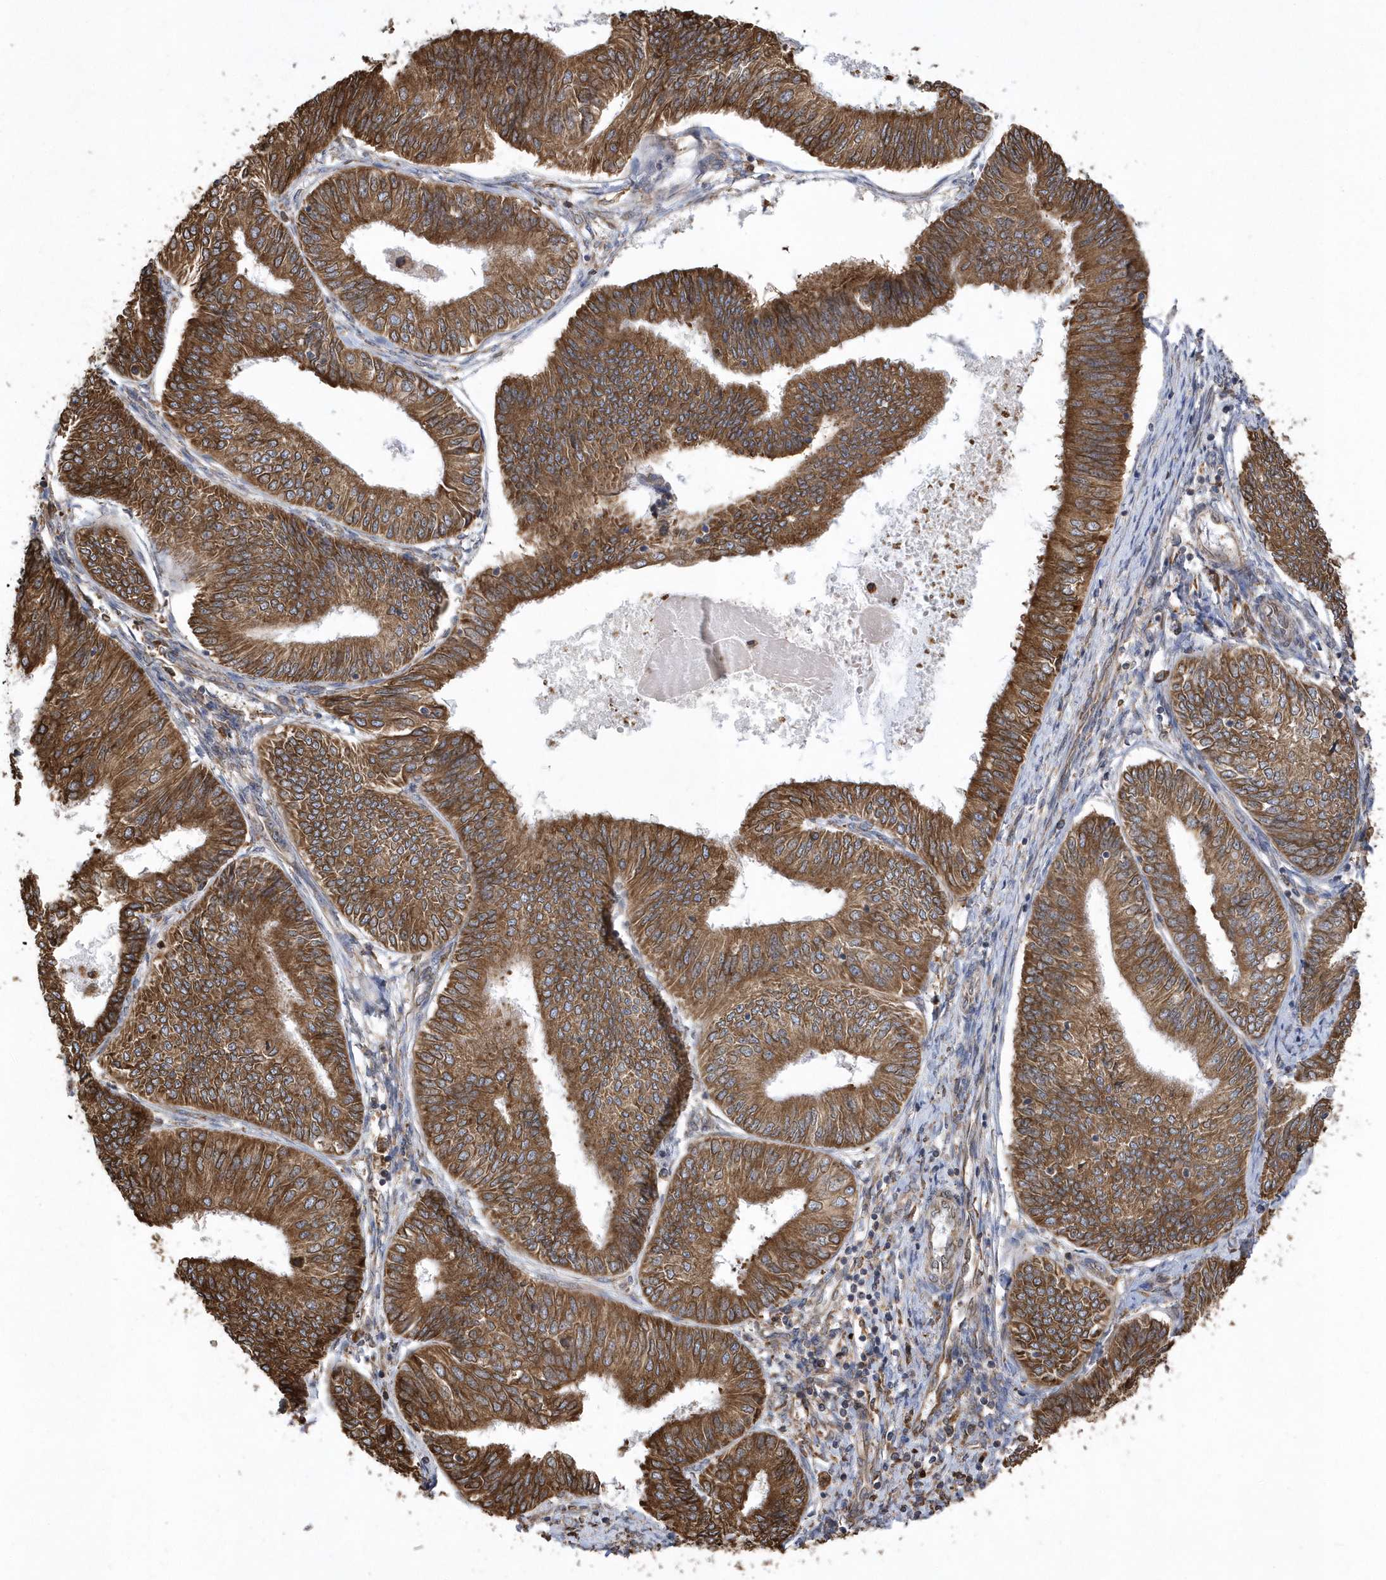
{"staining": {"intensity": "strong", "quantity": ">75%", "location": "cytoplasmic/membranous"}, "tissue": "endometrial cancer", "cell_type": "Tumor cells", "image_type": "cancer", "snomed": [{"axis": "morphology", "description": "Adenocarcinoma, NOS"}, {"axis": "topography", "description": "Endometrium"}], "caption": "A high amount of strong cytoplasmic/membranous staining is appreciated in about >75% of tumor cells in endometrial adenocarcinoma tissue. (Stains: DAB (3,3'-diaminobenzidine) in brown, nuclei in blue, Microscopy: brightfield microscopy at high magnification).", "gene": "VAMP7", "patient": {"sex": "female", "age": 58}}